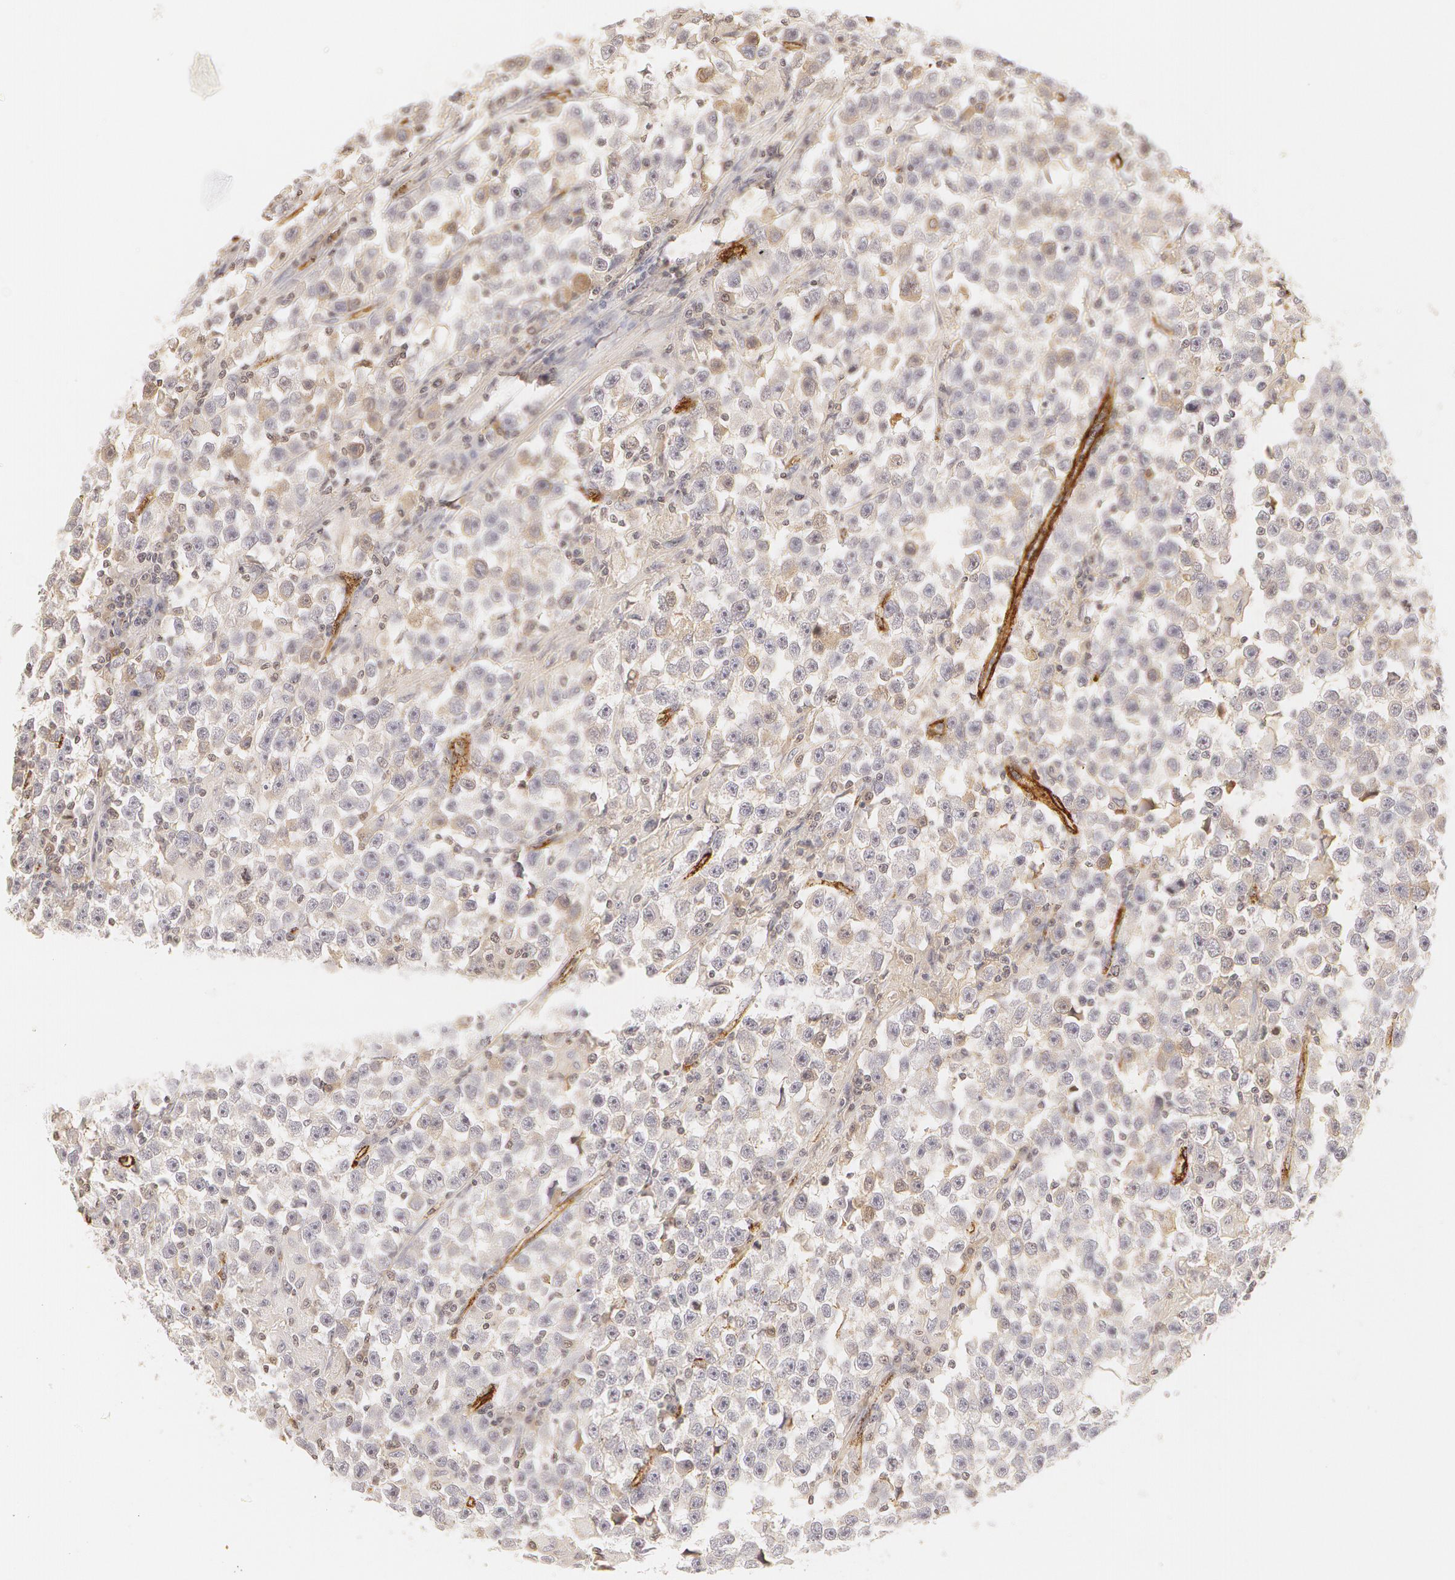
{"staining": {"intensity": "weak", "quantity": "<25%", "location": "cytoplasmic/membranous"}, "tissue": "testis cancer", "cell_type": "Tumor cells", "image_type": "cancer", "snomed": [{"axis": "morphology", "description": "Seminoma, NOS"}, {"axis": "topography", "description": "Testis"}], "caption": "Testis cancer (seminoma) was stained to show a protein in brown. There is no significant staining in tumor cells.", "gene": "VWF", "patient": {"sex": "male", "age": 33}}